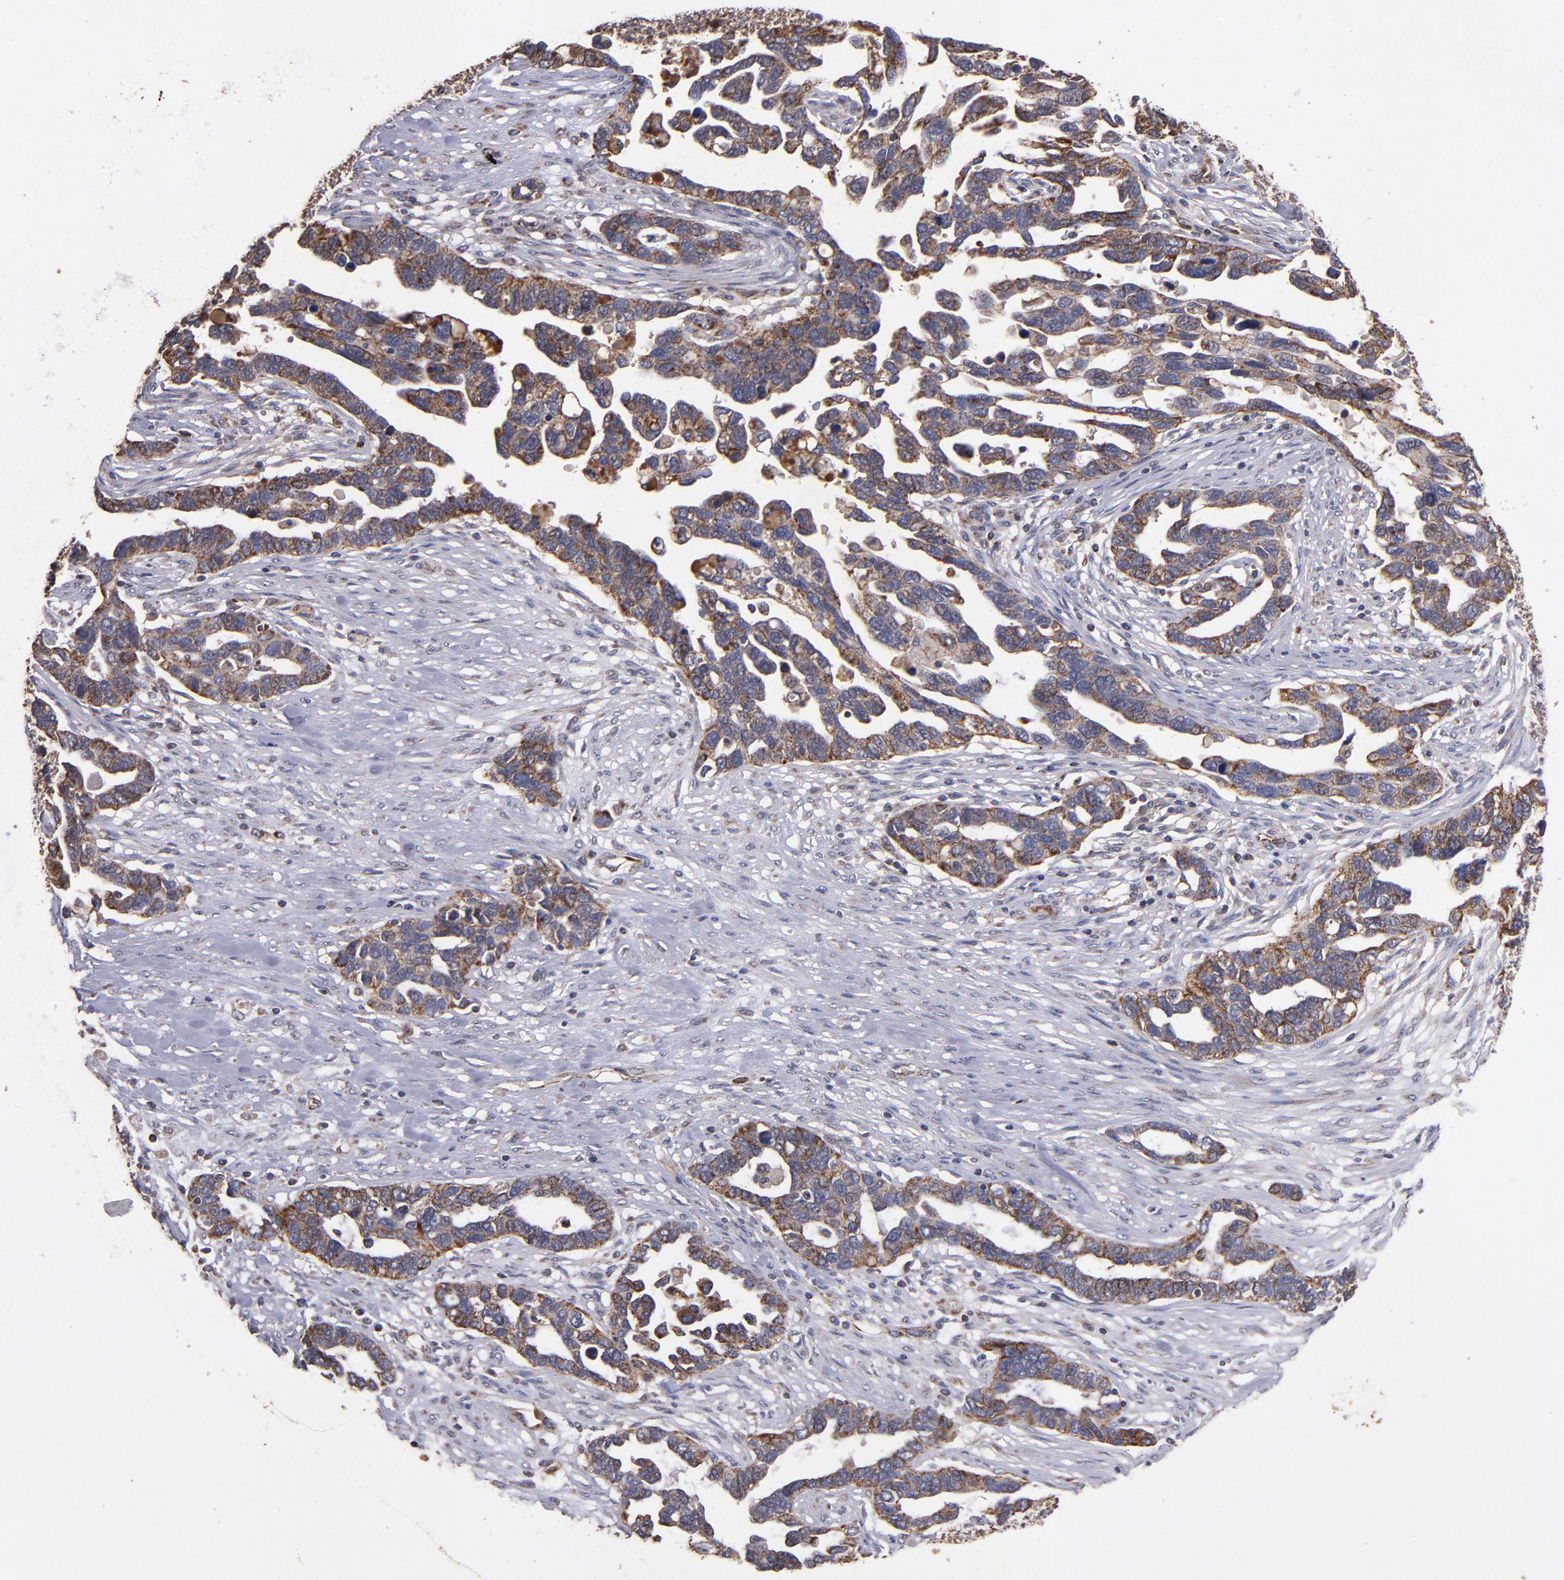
{"staining": {"intensity": "moderate", "quantity": ">75%", "location": "cytoplasmic/membranous"}, "tissue": "ovarian cancer", "cell_type": "Tumor cells", "image_type": "cancer", "snomed": [{"axis": "morphology", "description": "Cystadenocarcinoma, serous, NOS"}, {"axis": "topography", "description": "Ovary"}], "caption": "Protein analysis of ovarian cancer (serous cystadenocarcinoma) tissue exhibits moderate cytoplasmic/membranous positivity in approximately >75% of tumor cells. Nuclei are stained in blue.", "gene": "TIMM9", "patient": {"sex": "female", "age": 54}}